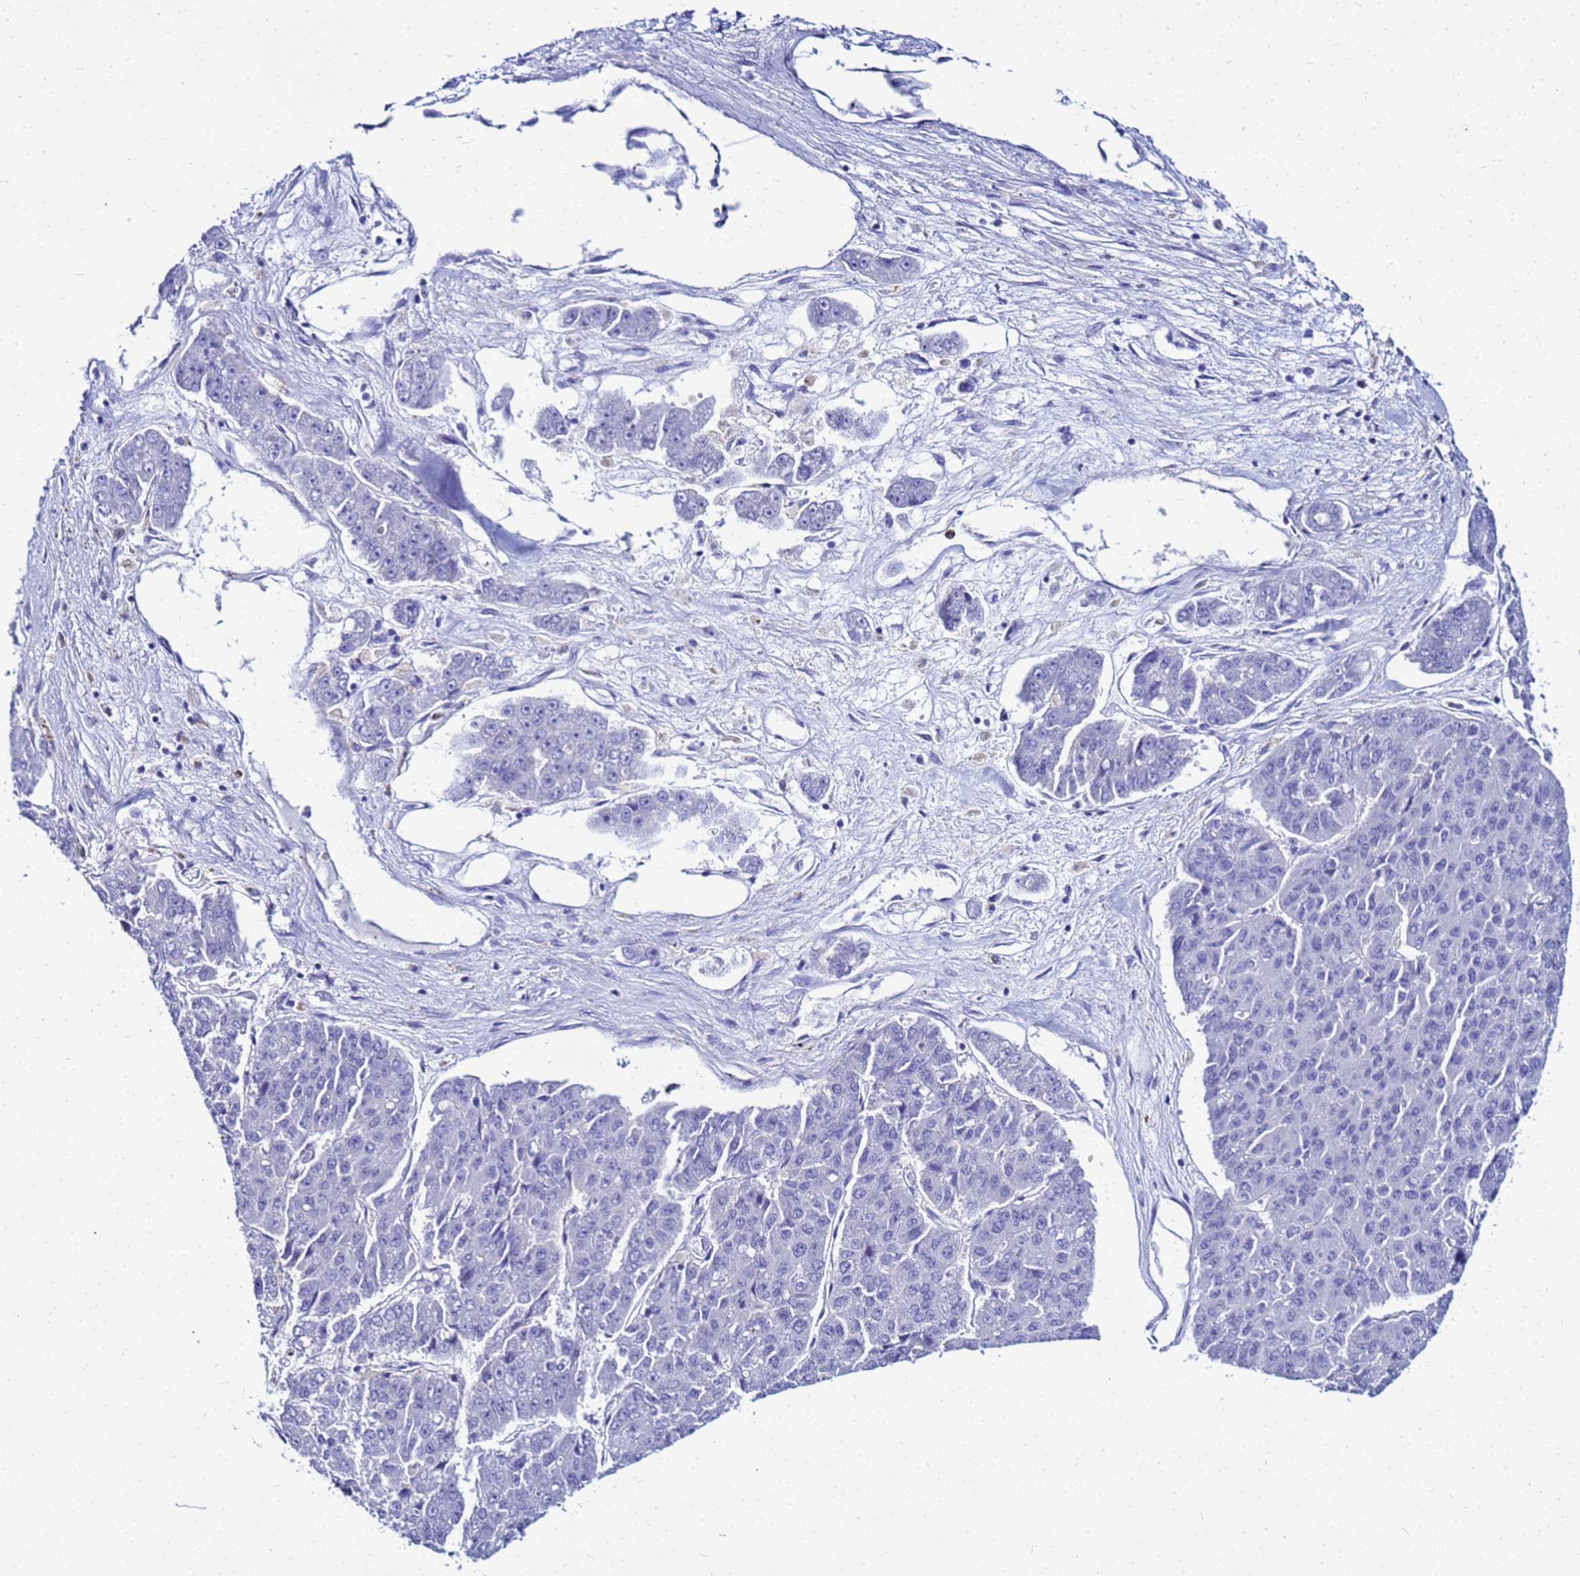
{"staining": {"intensity": "negative", "quantity": "none", "location": "none"}, "tissue": "pancreatic cancer", "cell_type": "Tumor cells", "image_type": "cancer", "snomed": [{"axis": "morphology", "description": "Adenocarcinoma, NOS"}, {"axis": "topography", "description": "Pancreas"}], "caption": "Pancreatic adenocarcinoma was stained to show a protein in brown. There is no significant staining in tumor cells. (DAB (3,3'-diaminobenzidine) immunohistochemistry, high magnification).", "gene": "CSTA", "patient": {"sex": "male", "age": 50}}